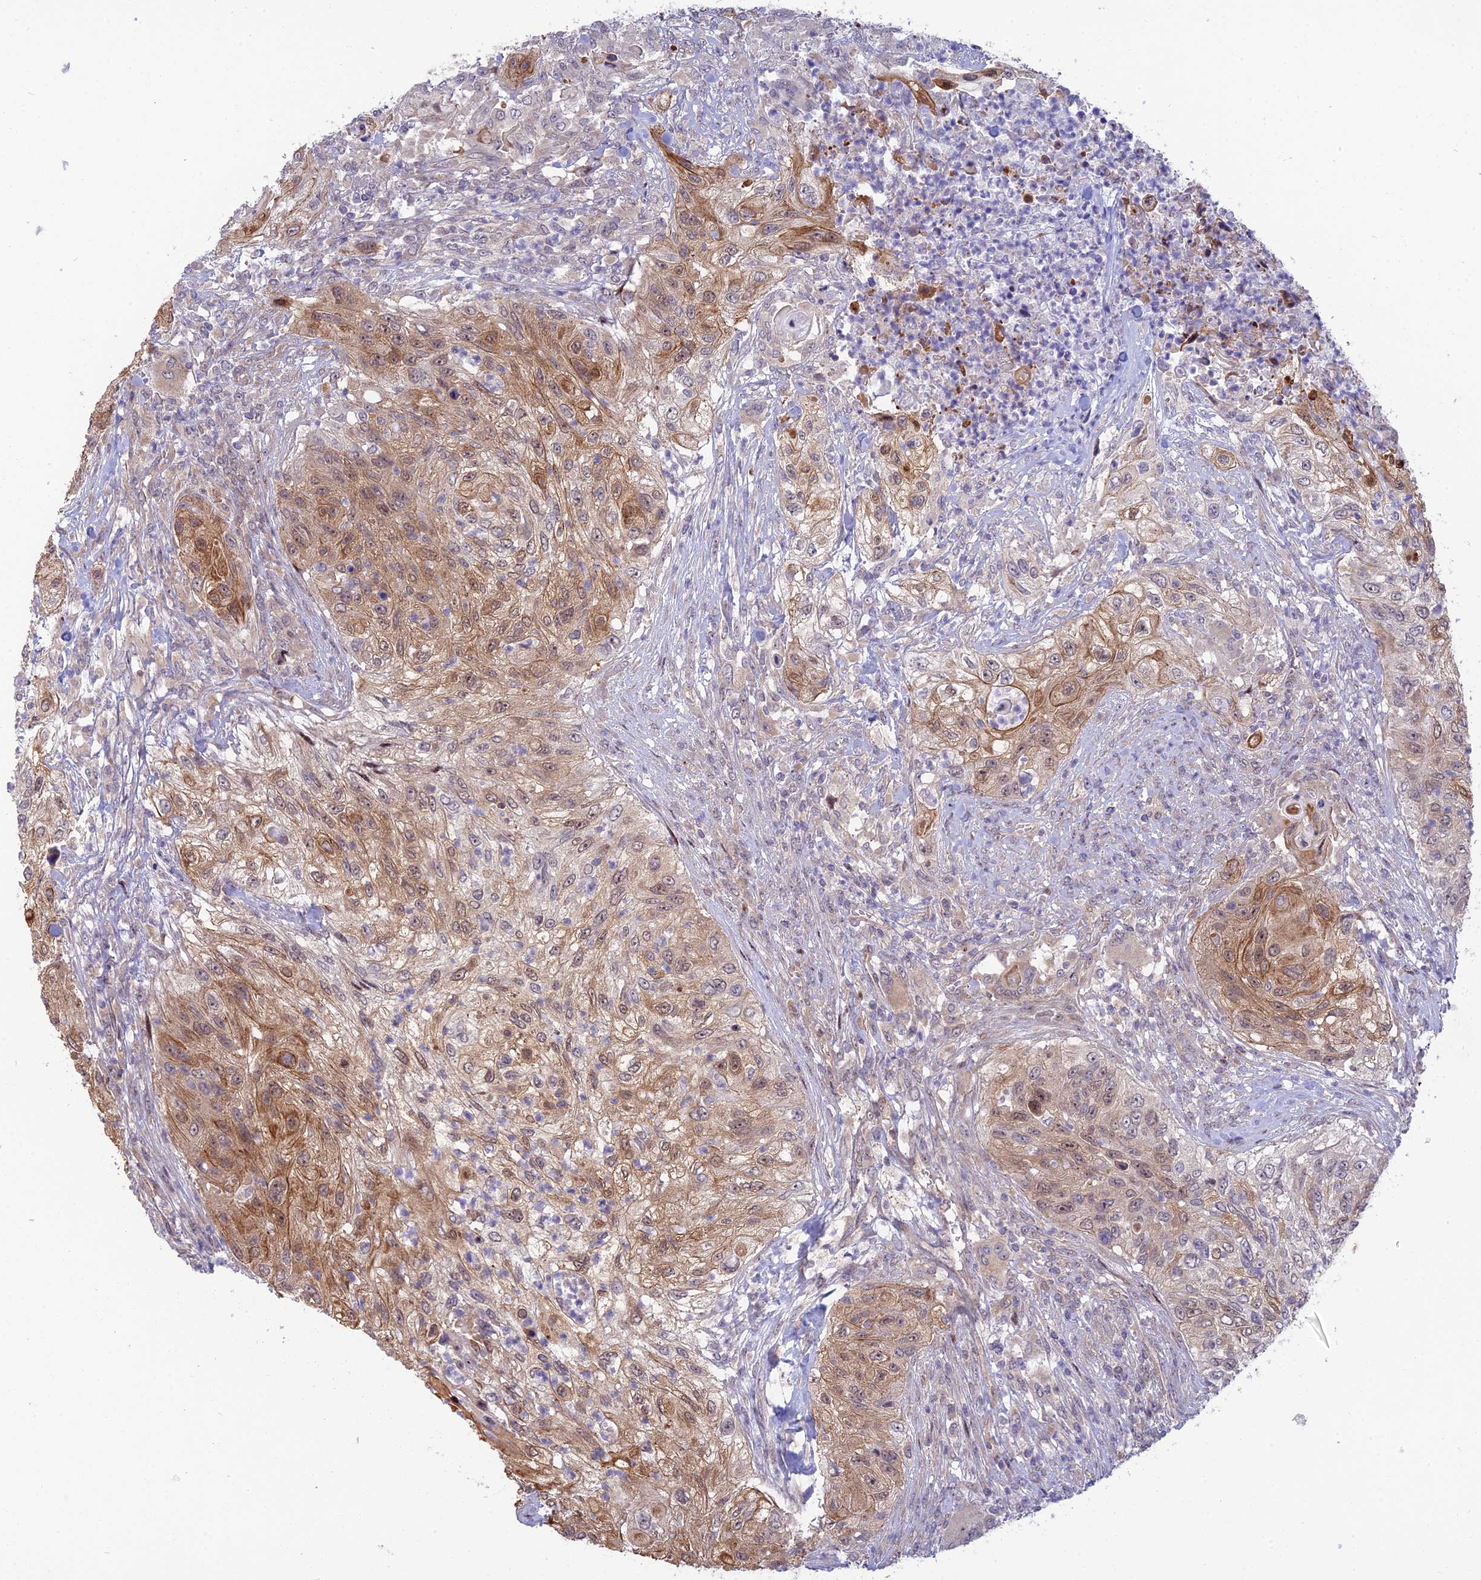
{"staining": {"intensity": "moderate", "quantity": "25%-75%", "location": "cytoplasmic/membranous,nuclear"}, "tissue": "urothelial cancer", "cell_type": "Tumor cells", "image_type": "cancer", "snomed": [{"axis": "morphology", "description": "Urothelial carcinoma, High grade"}, {"axis": "topography", "description": "Urinary bladder"}], "caption": "Immunohistochemistry of urothelial carcinoma (high-grade) displays medium levels of moderate cytoplasmic/membranous and nuclear expression in approximately 25%-75% of tumor cells.", "gene": "ZNF584", "patient": {"sex": "female", "age": 60}}